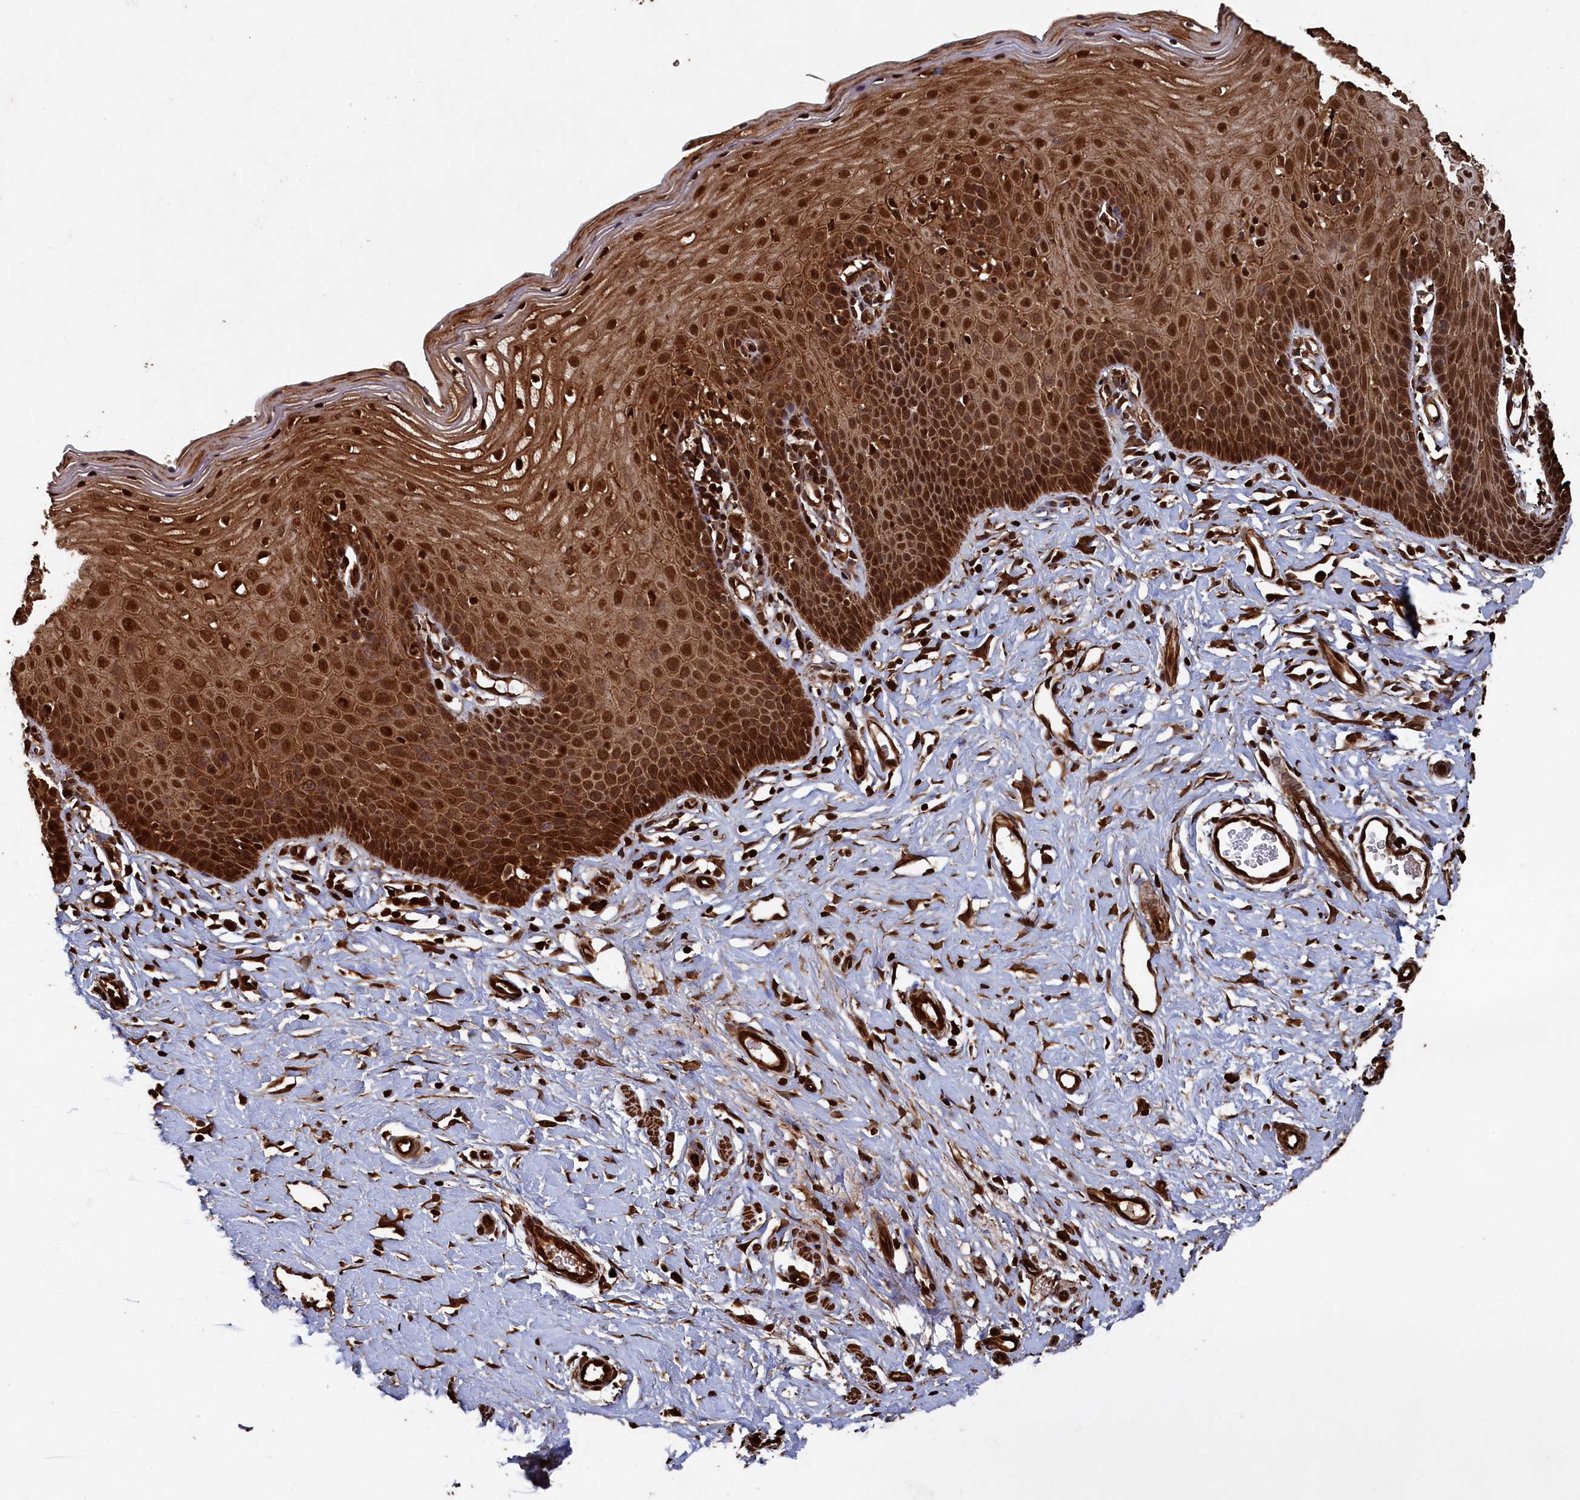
{"staining": {"intensity": "strong", "quantity": ">75%", "location": "cytoplasmic/membranous,nuclear"}, "tissue": "cervix", "cell_type": "Squamous epithelial cells", "image_type": "normal", "snomed": [{"axis": "morphology", "description": "Normal tissue, NOS"}, {"axis": "topography", "description": "Cervix"}], "caption": "Immunohistochemical staining of unremarkable human cervix shows high levels of strong cytoplasmic/membranous,nuclear expression in about >75% of squamous epithelial cells.", "gene": "PIGN", "patient": {"sex": "female", "age": 36}}